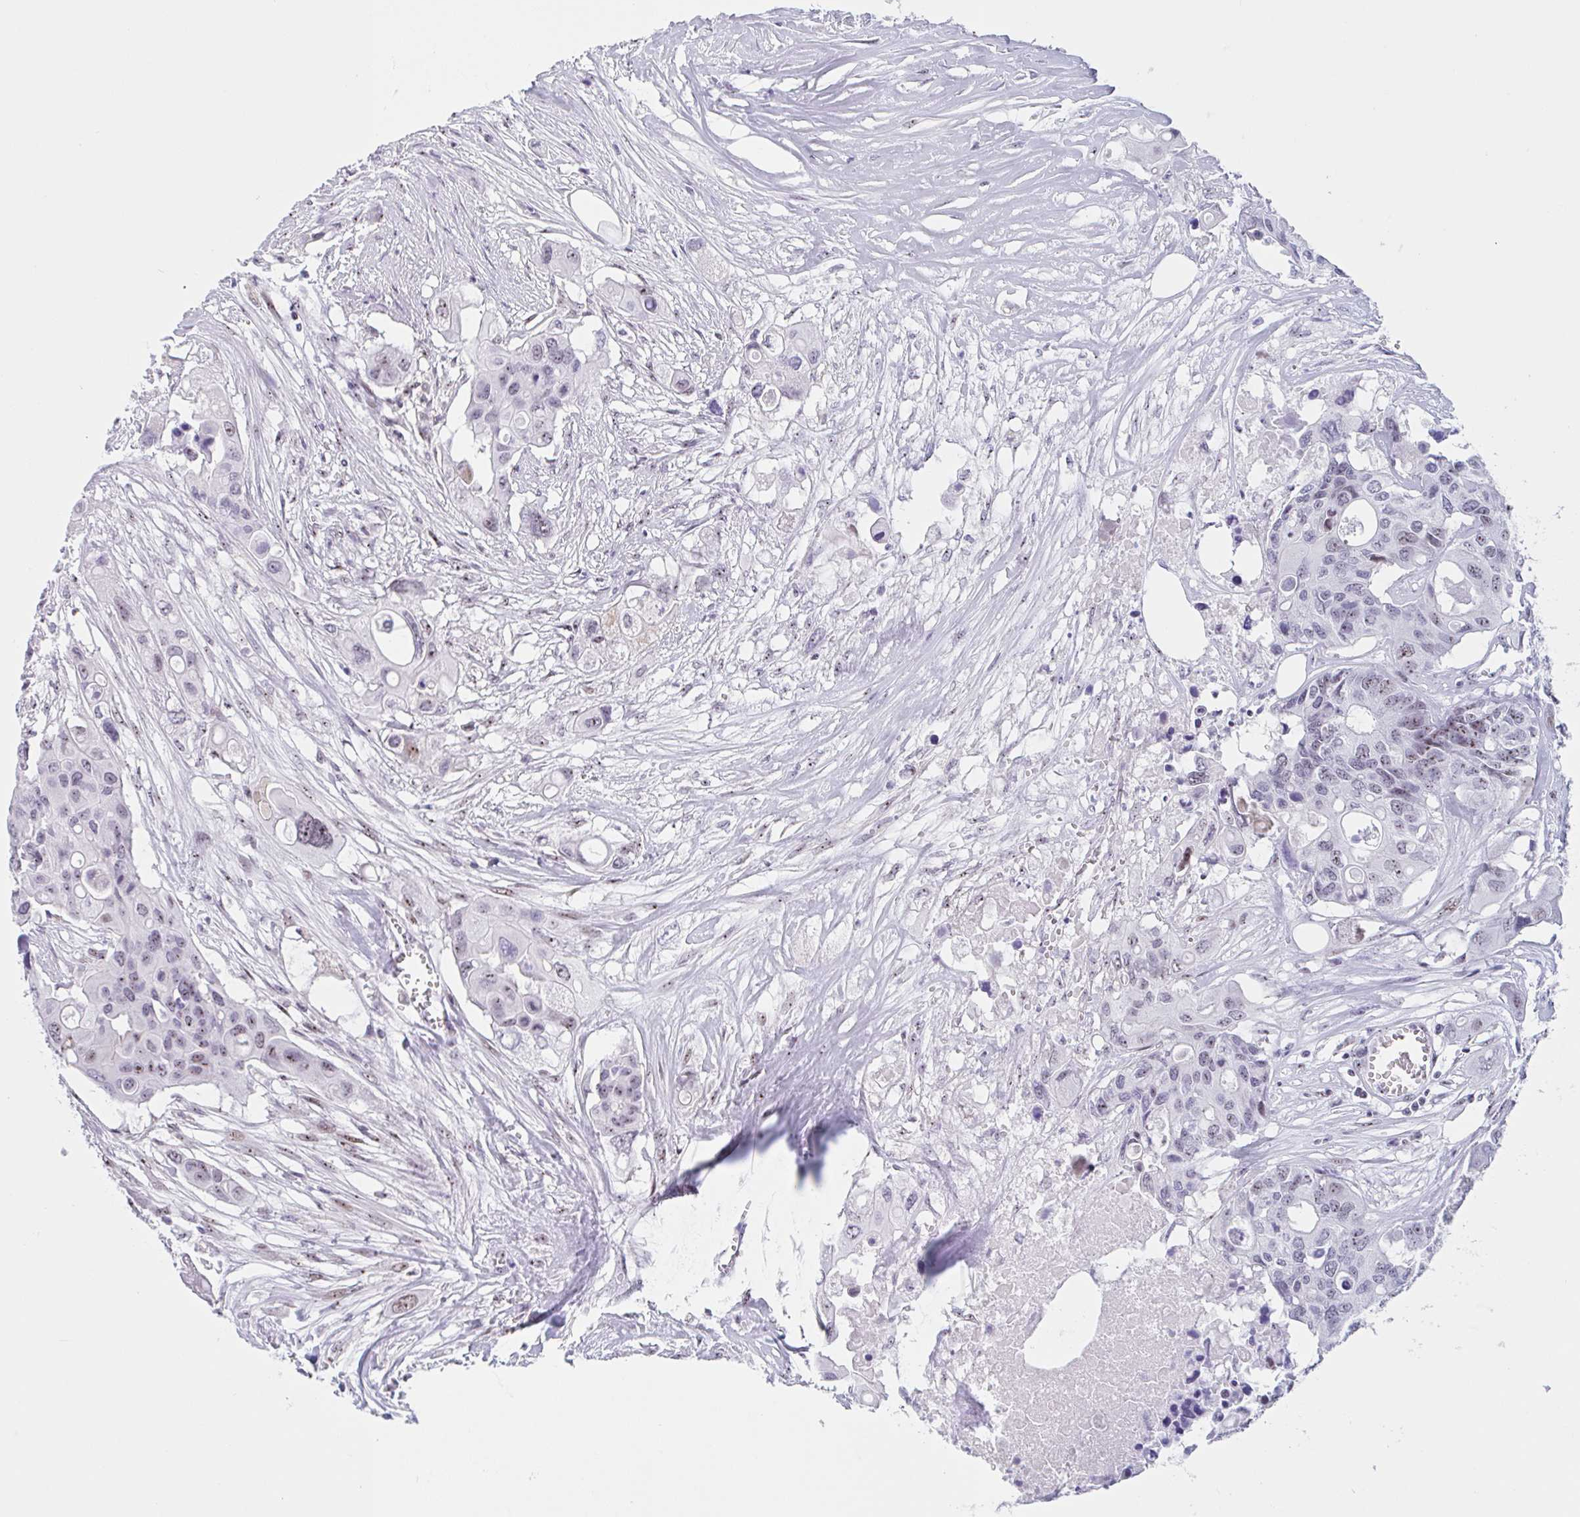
{"staining": {"intensity": "moderate", "quantity": "25%-75%", "location": "nuclear"}, "tissue": "colorectal cancer", "cell_type": "Tumor cells", "image_type": "cancer", "snomed": [{"axis": "morphology", "description": "Adenocarcinoma, NOS"}, {"axis": "topography", "description": "Colon"}], "caption": "Immunohistochemical staining of colorectal cancer demonstrates medium levels of moderate nuclear protein staining in approximately 25%-75% of tumor cells.", "gene": "LENG9", "patient": {"sex": "male", "age": 77}}